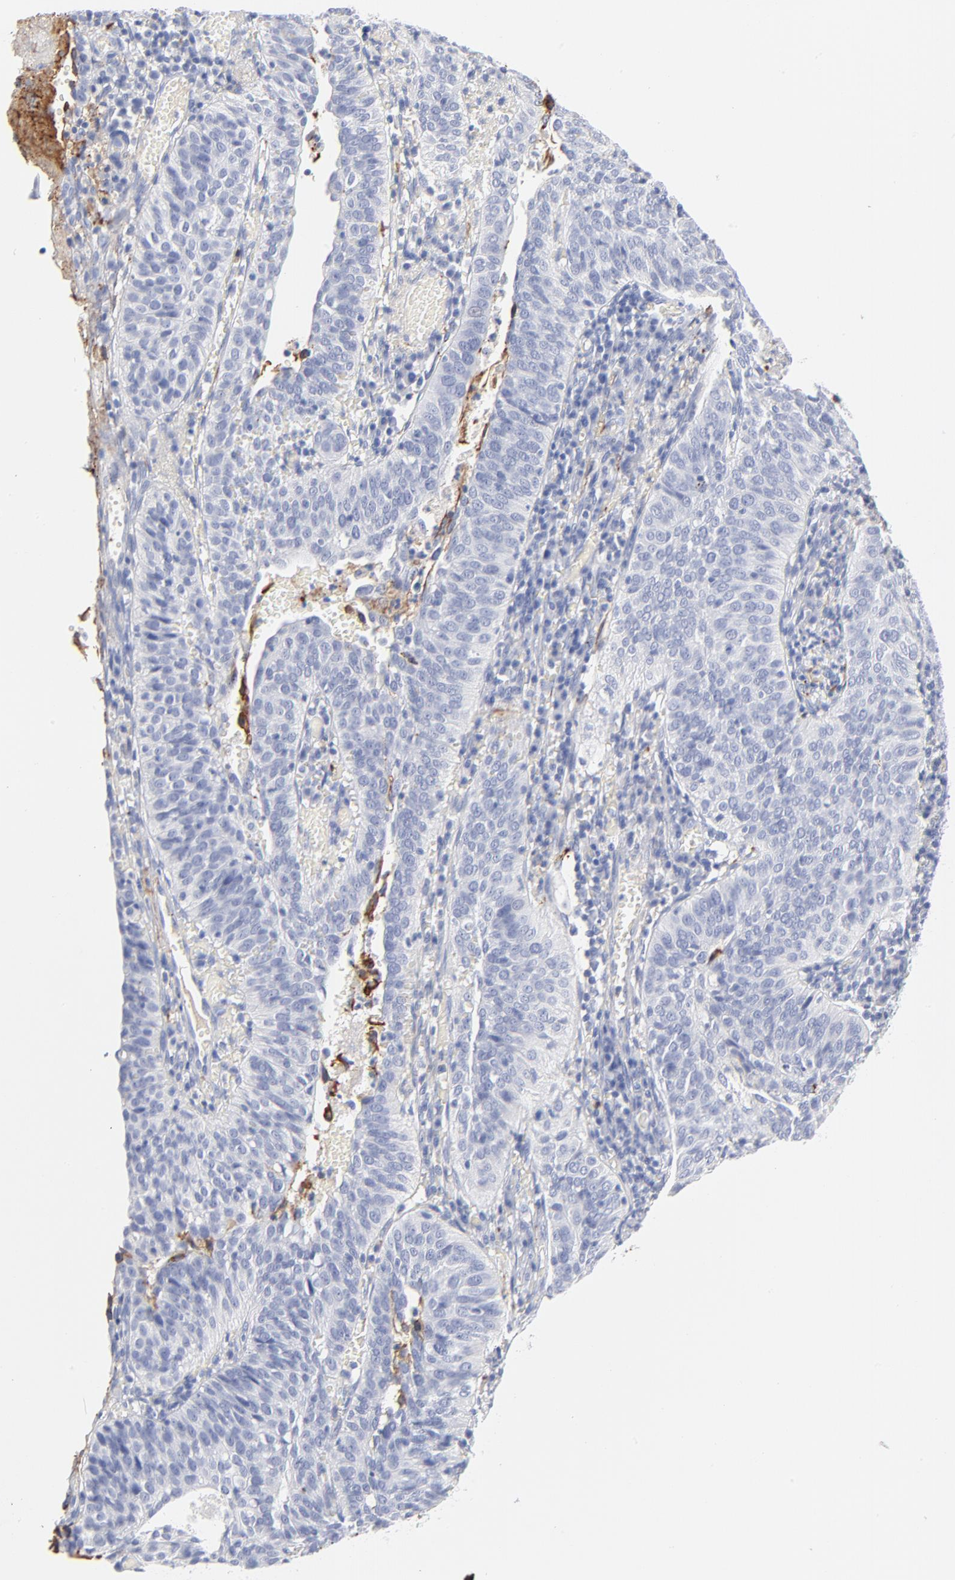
{"staining": {"intensity": "negative", "quantity": "none", "location": "none"}, "tissue": "cervical cancer", "cell_type": "Tumor cells", "image_type": "cancer", "snomed": [{"axis": "morphology", "description": "Squamous cell carcinoma, NOS"}, {"axis": "topography", "description": "Cervix"}], "caption": "This is an immunohistochemistry micrograph of human squamous cell carcinoma (cervical). There is no staining in tumor cells.", "gene": "APOH", "patient": {"sex": "female", "age": 39}}